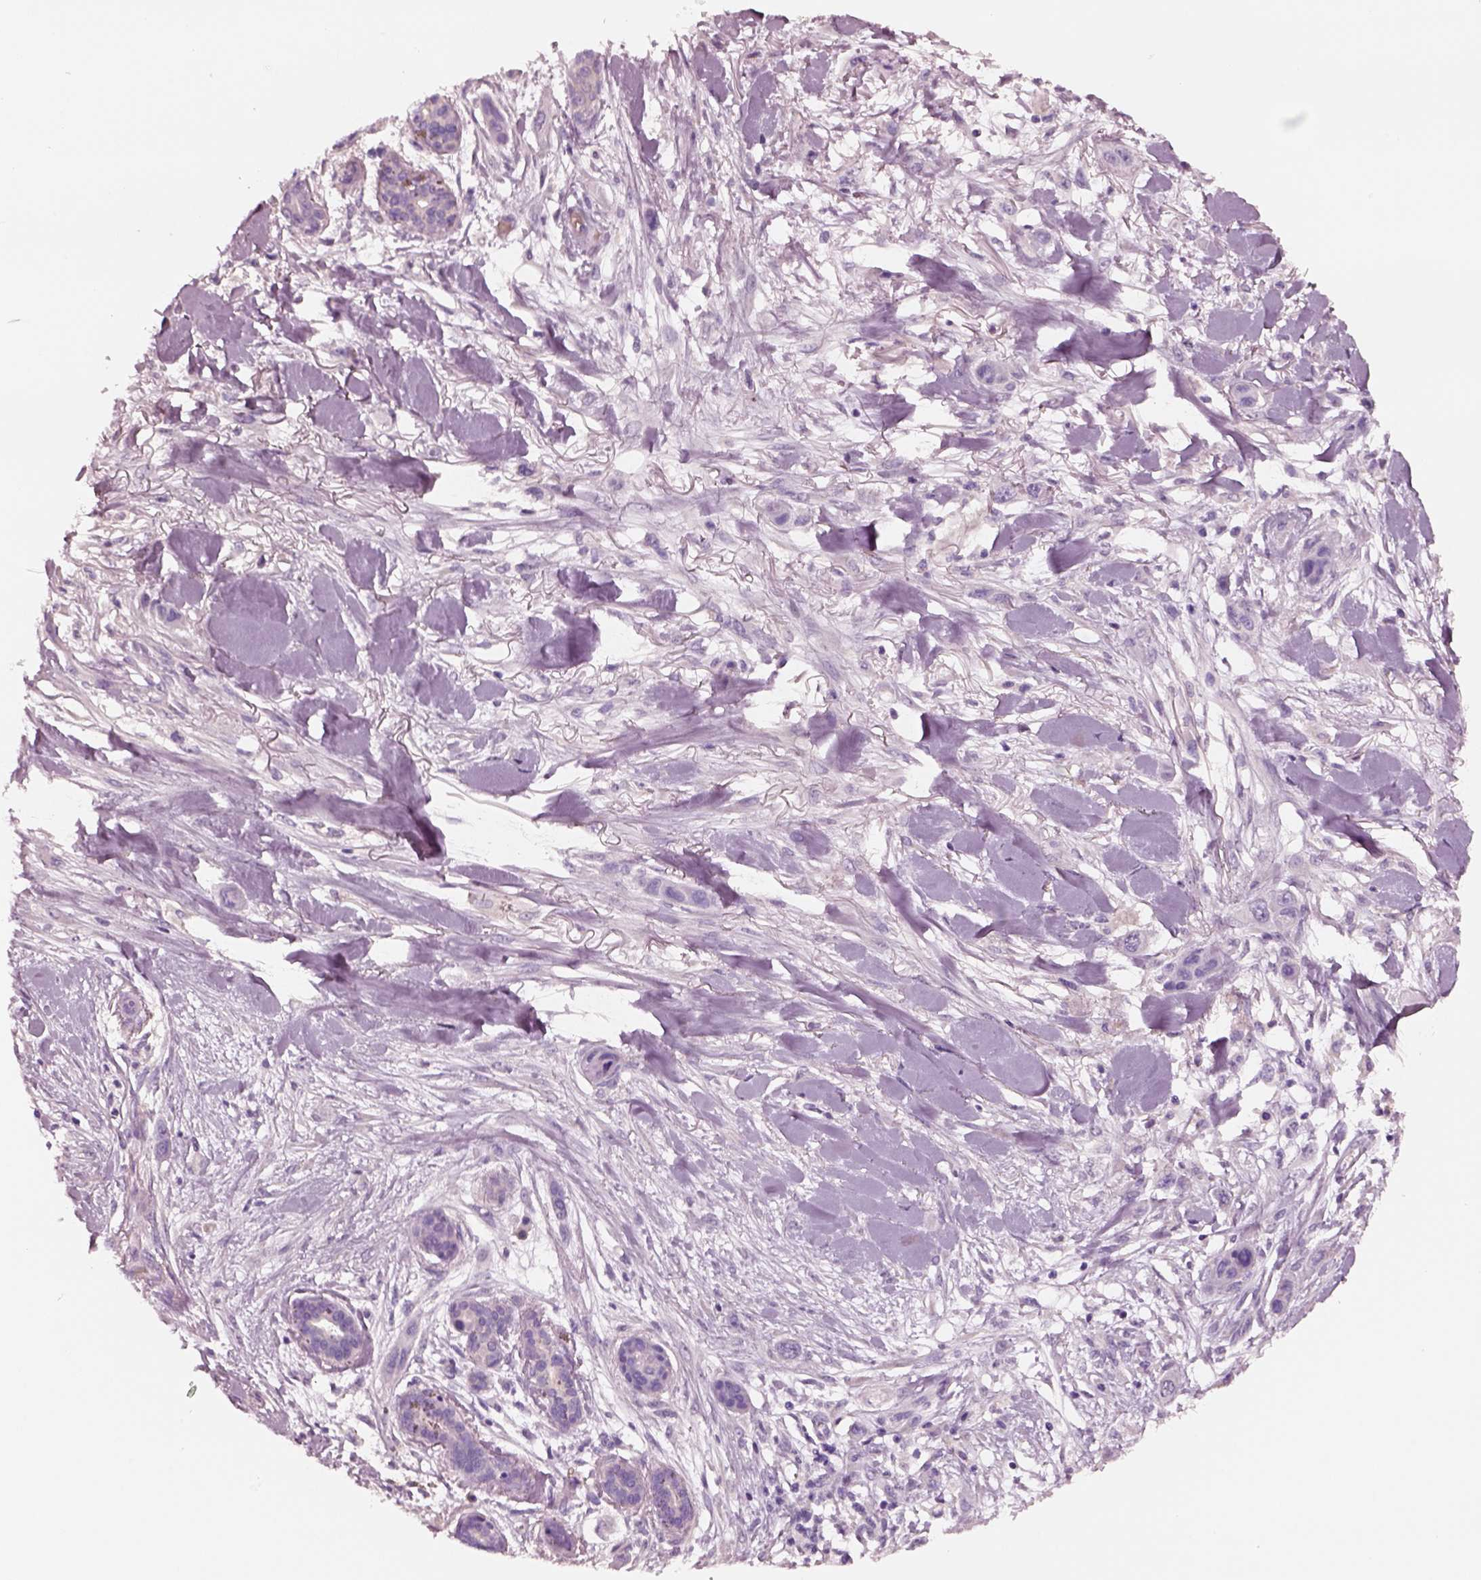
{"staining": {"intensity": "negative", "quantity": "none", "location": "none"}, "tissue": "skin cancer", "cell_type": "Tumor cells", "image_type": "cancer", "snomed": [{"axis": "morphology", "description": "Squamous cell carcinoma, NOS"}, {"axis": "topography", "description": "Skin"}], "caption": "The photomicrograph demonstrates no staining of tumor cells in squamous cell carcinoma (skin). Nuclei are stained in blue.", "gene": "ELSPBP1", "patient": {"sex": "male", "age": 79}}